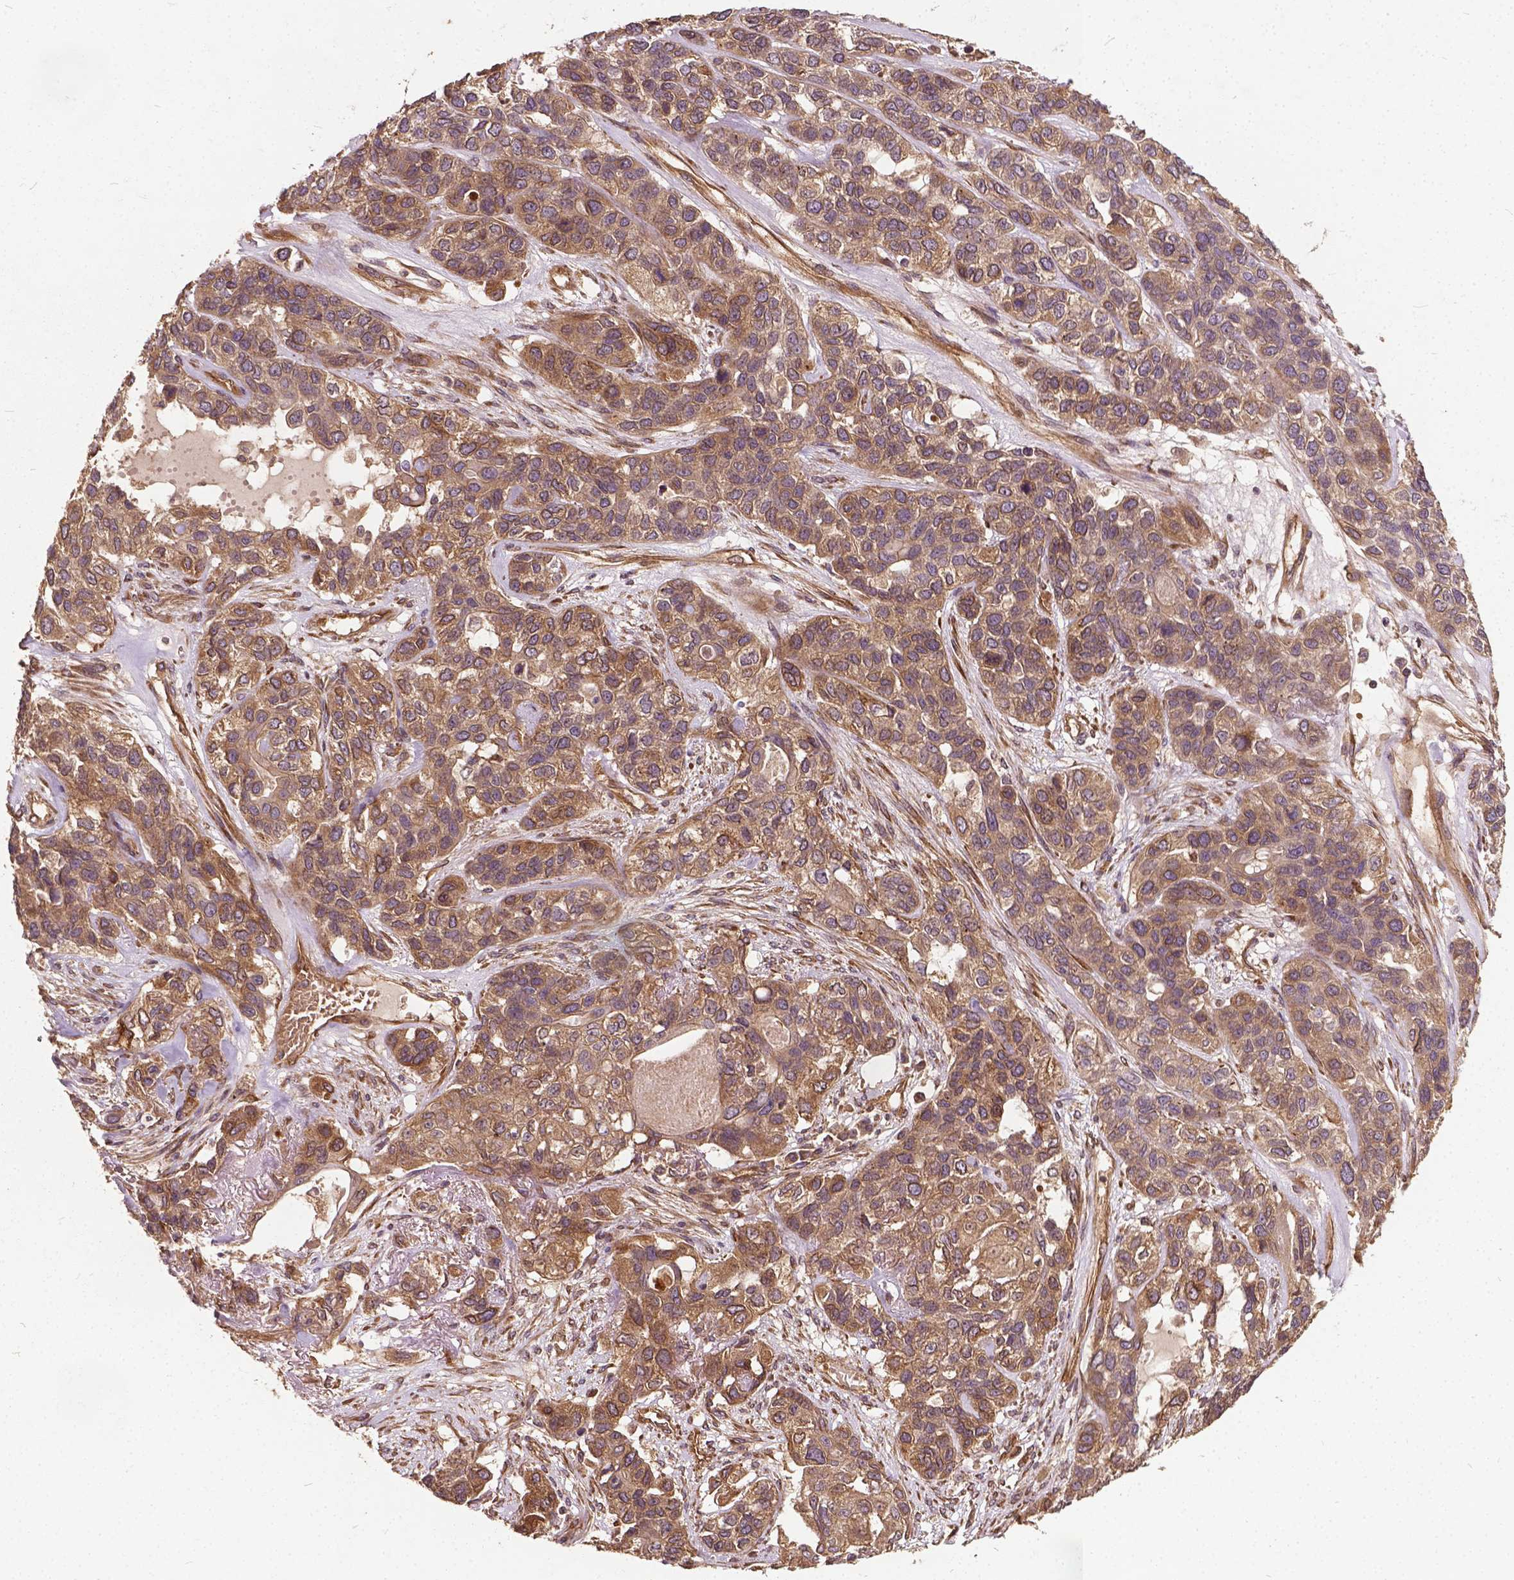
{"staining": {"intensity": "moderate", "quantity": ">75%", "location": "cytoplasmic/membranous"}, "tissue": "lung cancer", "cell_type": "Tumor cells", "image_type": "cancer", "snomed": [{"axis": "morphology", "description": "Squamous cell carcinoma, NOS"}, {"axis": "topography", "description": "Lung"}], "caption": "Tumor cells reveal medium levels of moderate cytoplasmic/membranous positivity in approximately >75% of cells in human lung cancer (squamous cell carcinoma). The staining is performed using DAB (3,3'-diaminobenzidine) brown chromogen to label protein expression. The nuclei are counter-stained blue using hematoxylin.", "gene": "UBXN2A", "patient": {"sex": "female", "age": 70}}